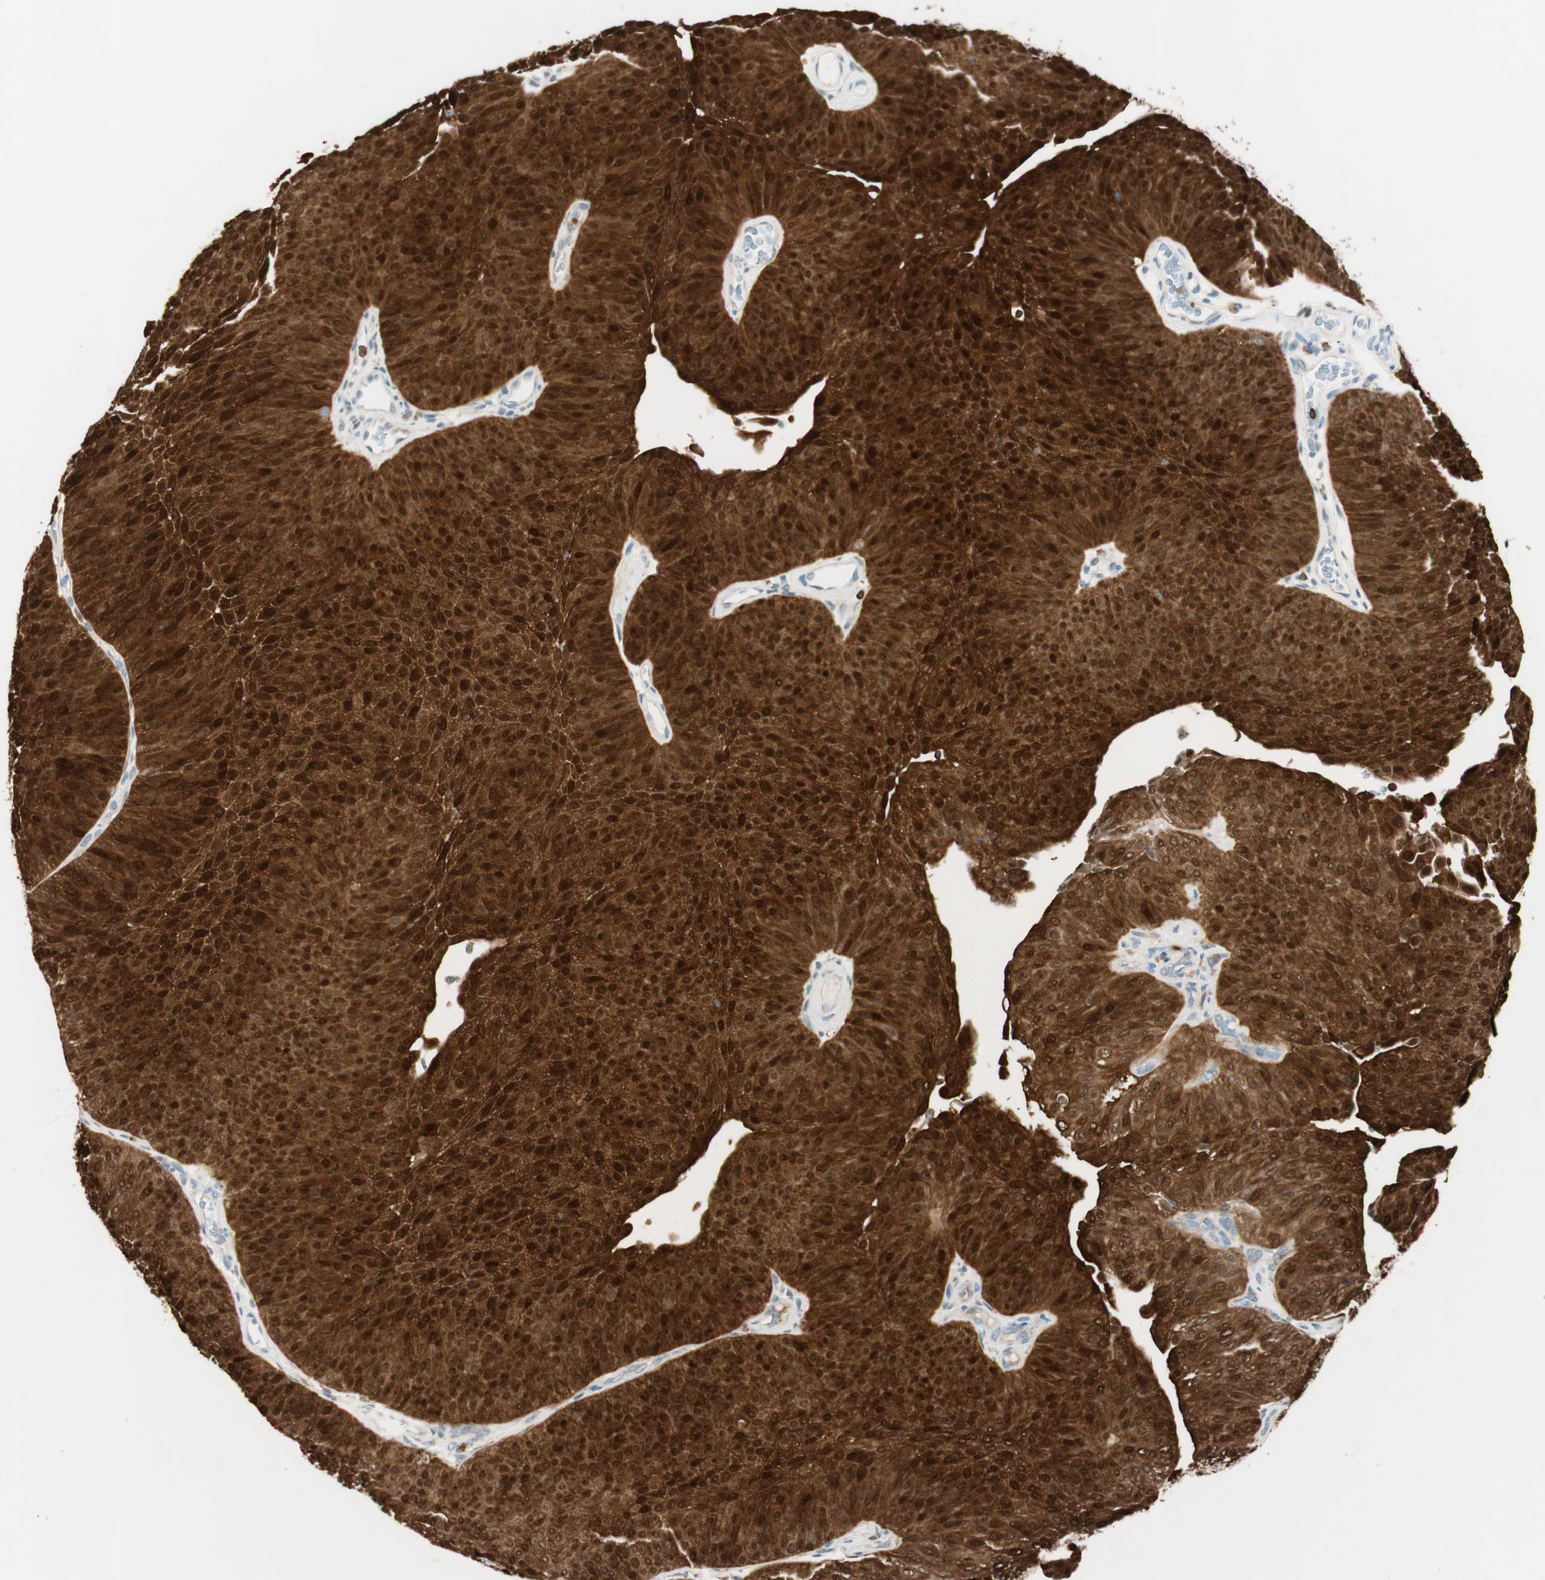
{"staining": {"intensity": "strong", "quantity": ">75%", "location": "cytoplasmic/membranous"}, "tissue": "urothelial cancer", "cell_type": "Tumor cells", "image_type": "cancer", "snomed": [{"axis": "morphology", "description": "Urothelial carcinoma, Low grade"}, {"axis": "topography", "description": "Urinary bladder"}], "caption": "Strong cytoplasmic/membranous protein positivity is identified in approximately >75% of tumor cells in urothelial carcinoma (low-grade). The staining was performed using DAB (3,3'-diaminobenzidine) to visualize the protein expression in brown, while the nuclei were stained in blue with hematoxylin (Magnification: 20x).", "gene": "HPGD", "patient": {"sex": "female", "age": 60}}